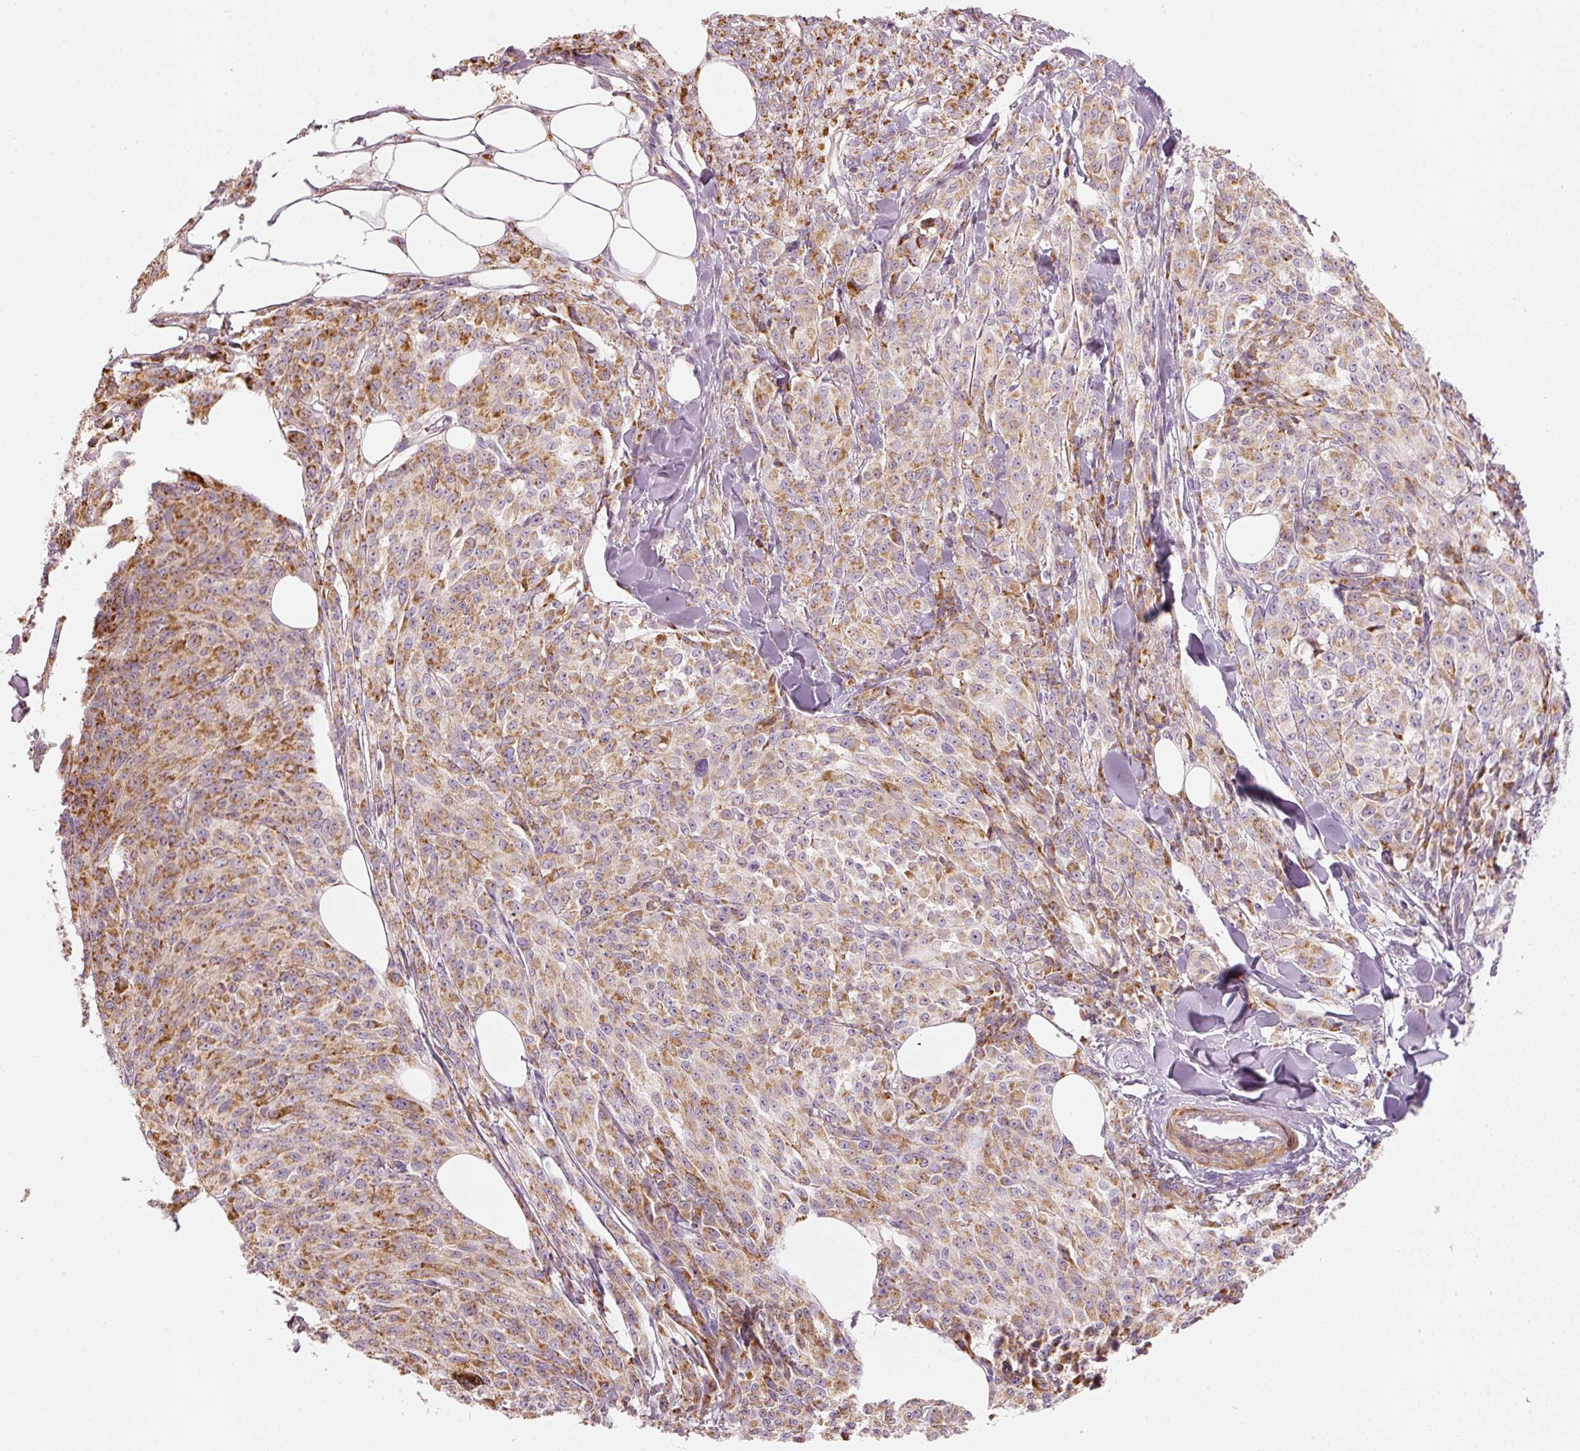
{"staining": {"intensity": "moderate", "quantity": ">75%", "location": "cytoplasmic/membranous"}, "tissue": "melanoma", "cell_type": "Tumor cells", "image_type": "cancer", "snomed": [{"axis": "morphology", "description": "Malignant melanoma, NOS"}, {"axis": "topography", "description": "Skin"}], "caption": "Tumor cells exhibit medium levels of moderate cytoplasmic/membranous expression in approximately >75% of cells in melanoma.", "gene": "C17orf98", "patient": {"sex": "female", "age": 52}}